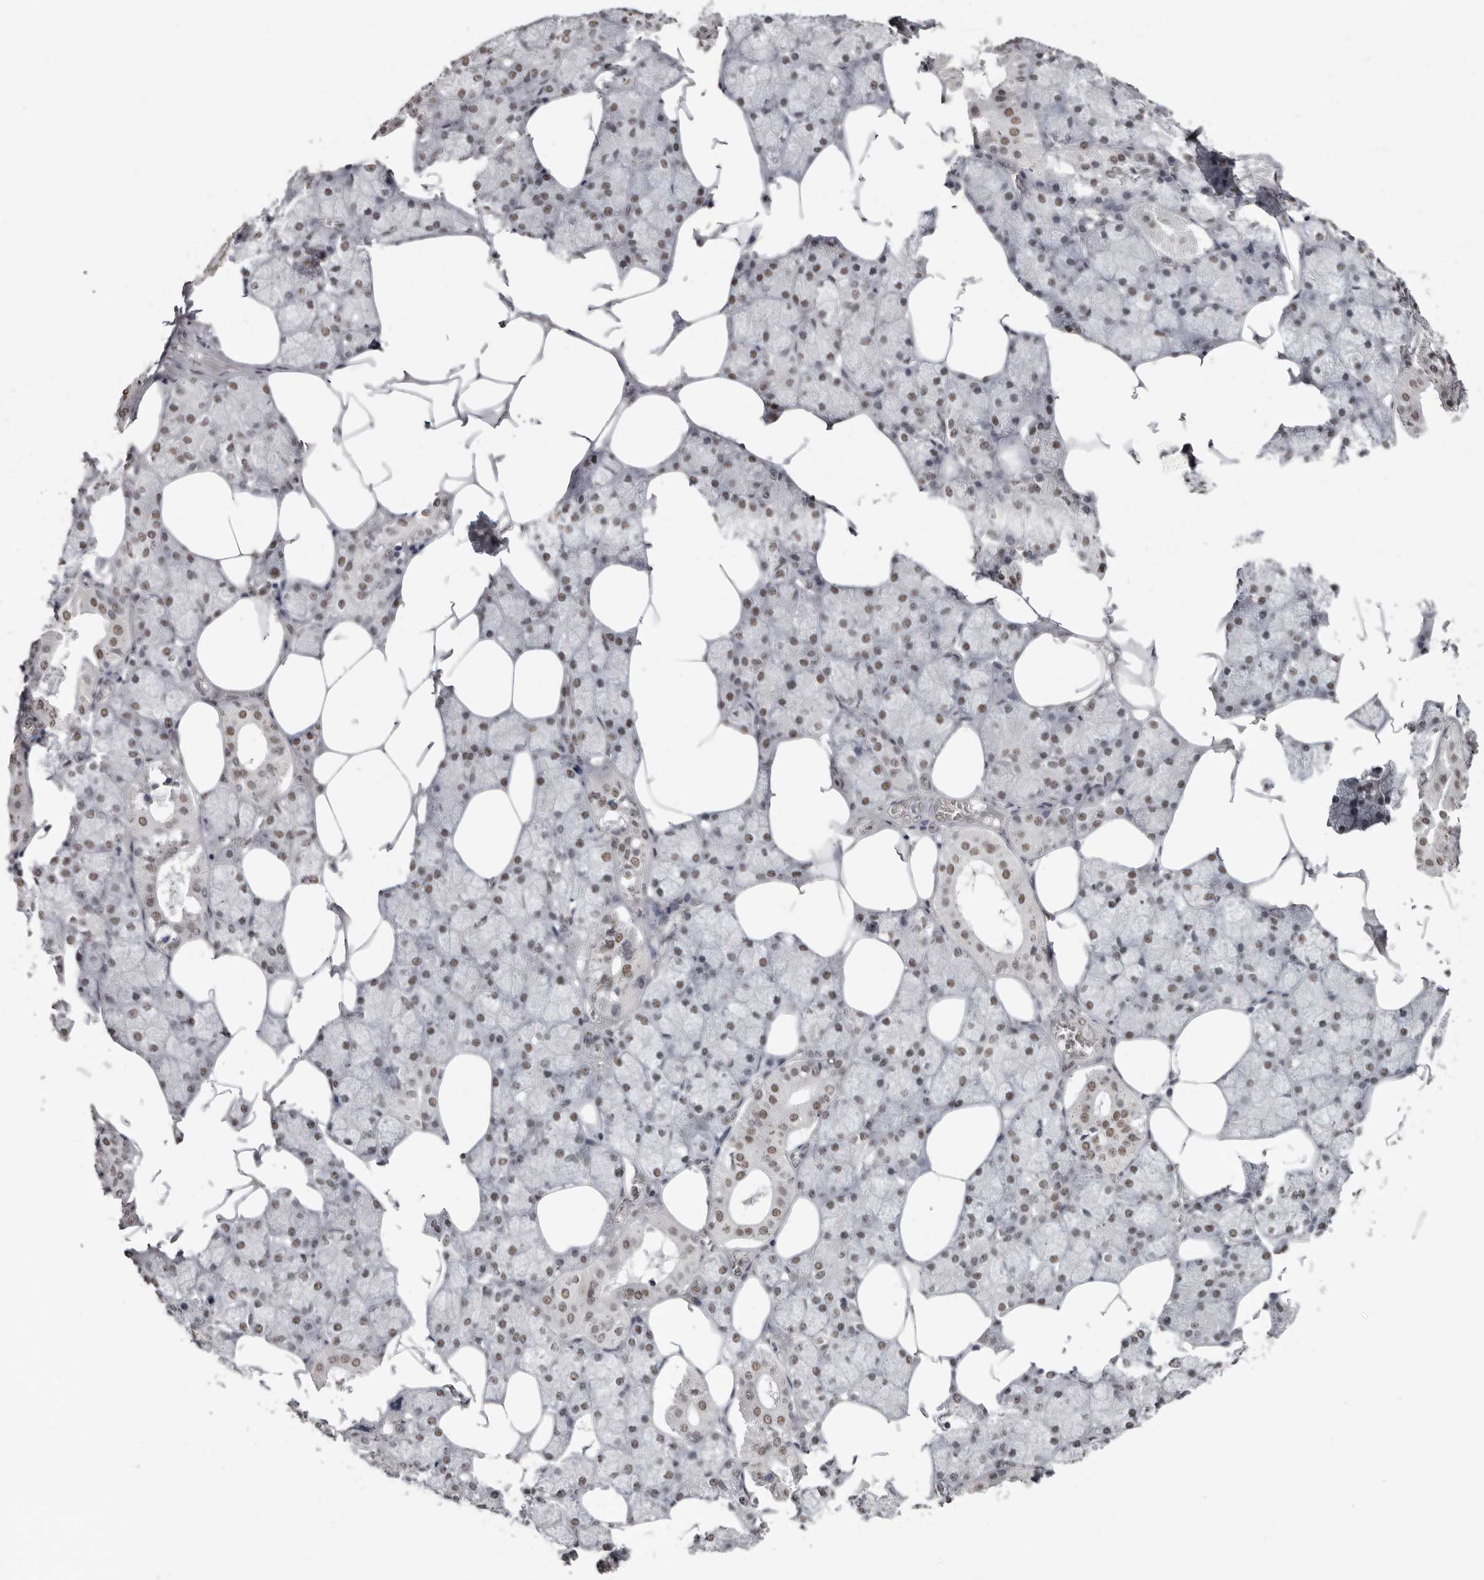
{"staining": {"intensity": "weak", "quantity": "25%-75%", "location": "nuclear"}, "tissue": "salivary gland", "cell_type": "Glandular cells", "image_type": "normal", "snomed": [{"axis": "morphology", "description": "Normal tissue, NOS"}, {"axis": "topography", "description": "Salivary gland"}], "caption": "Immunohistochemistry (IHC) image of unremarkable salivary gland stained for a protein (brown), which displays low levels of weak nuclear positivity in about 25%-75% of glandular cells.", "gene": "SCAF4", "patient": {"sex": "male", "age": 62}}